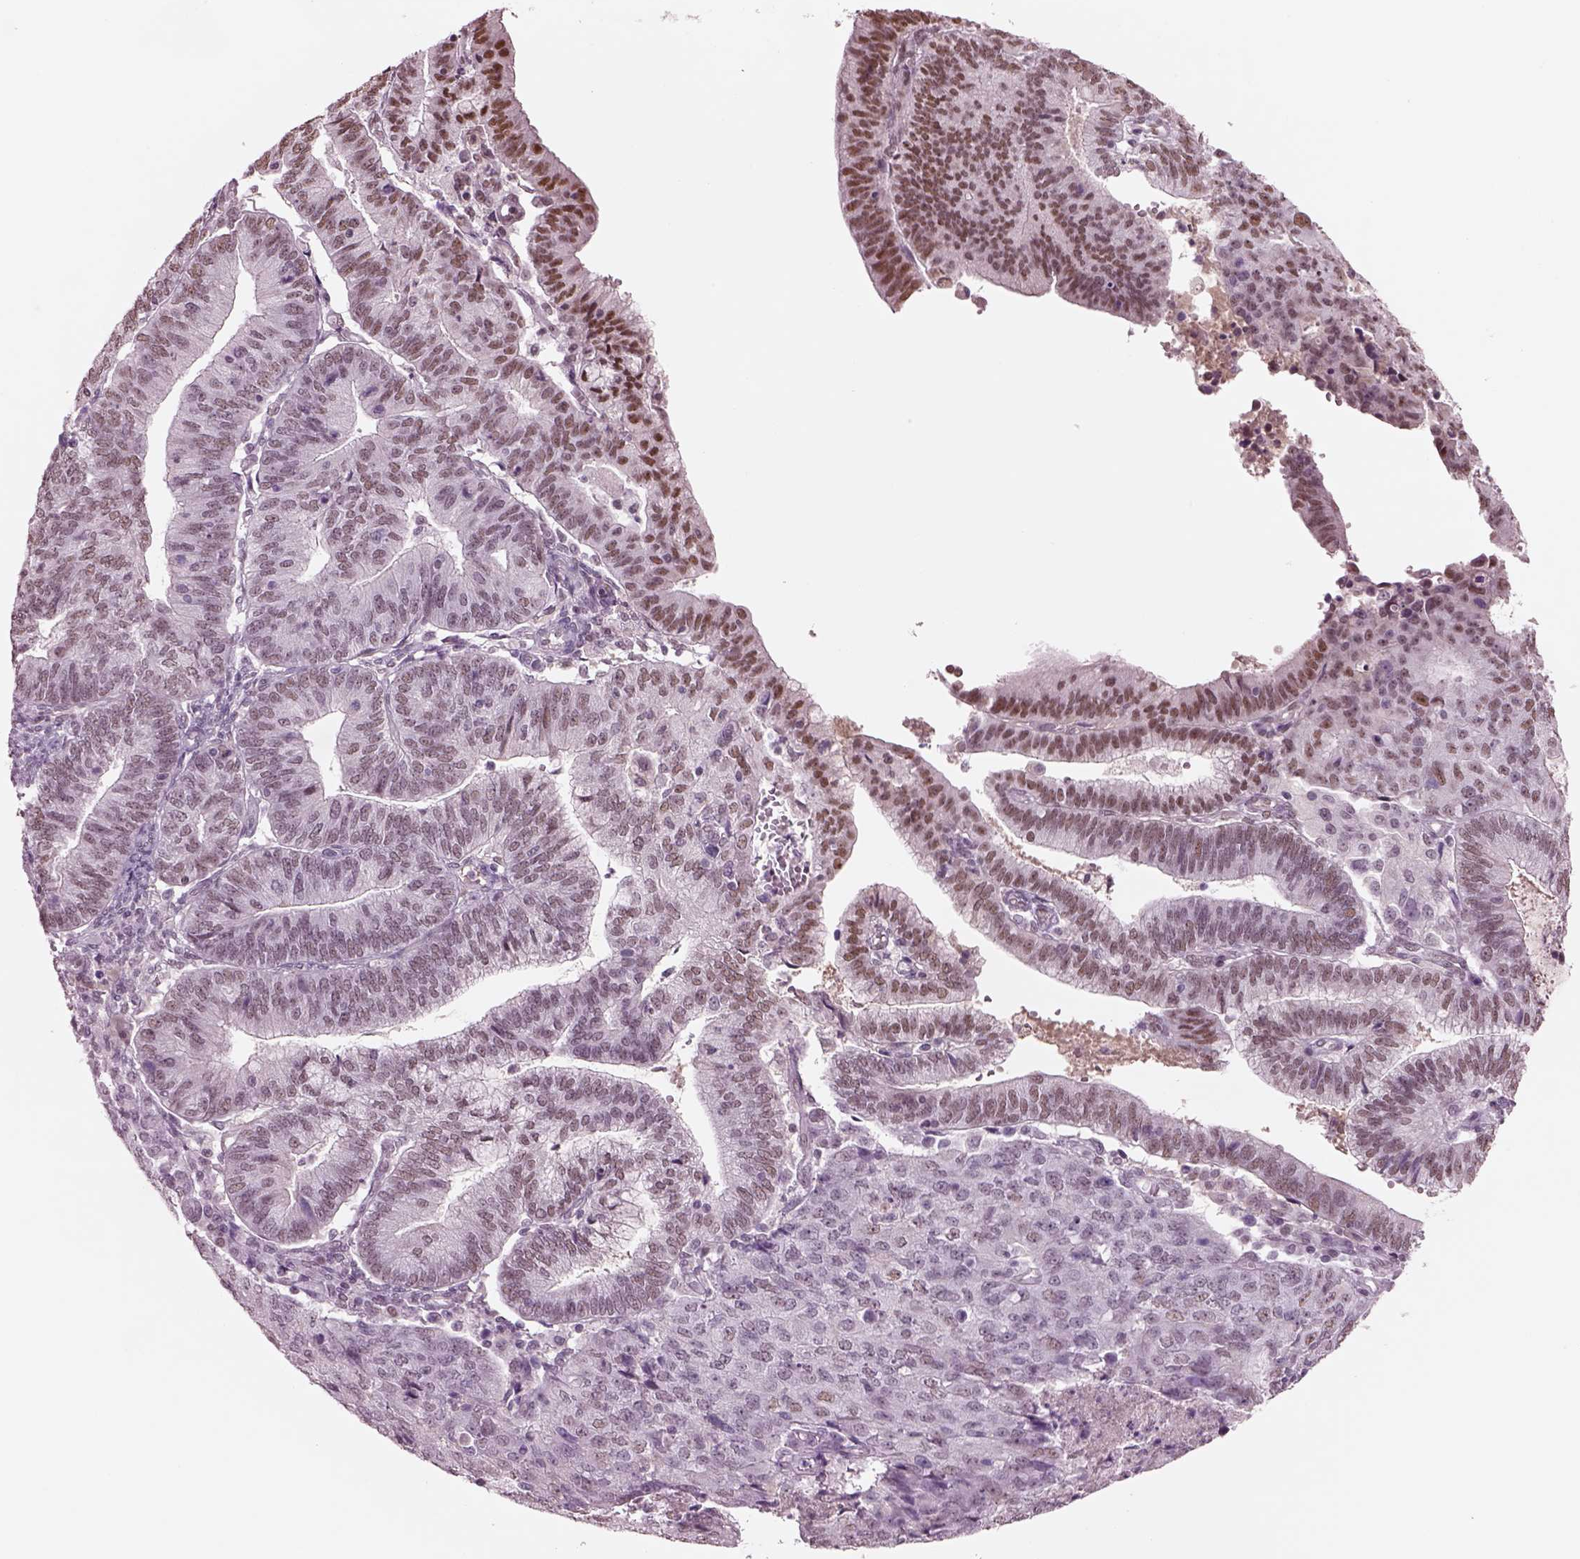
{"staining": {"intensity": "strong", "quantity": "<25%", "location": "nuclear"}, "tissue": "endometrial cancer", "cell_type": "Tumor cells", "image_type": "cancer", "snomed": [{"axis": "morphology", "description": "Adenocarcinoma, NOS"}, {"axis": "topography", "description": "Endometrium"}], "caption": "Tumor cells display medium levels of strong nuclear staining in about <25% of cells in human endometrial cancer (adenocarcinoma).", "gene": "SEPHS1", "patient": {"sex": "female", "age": 82}}